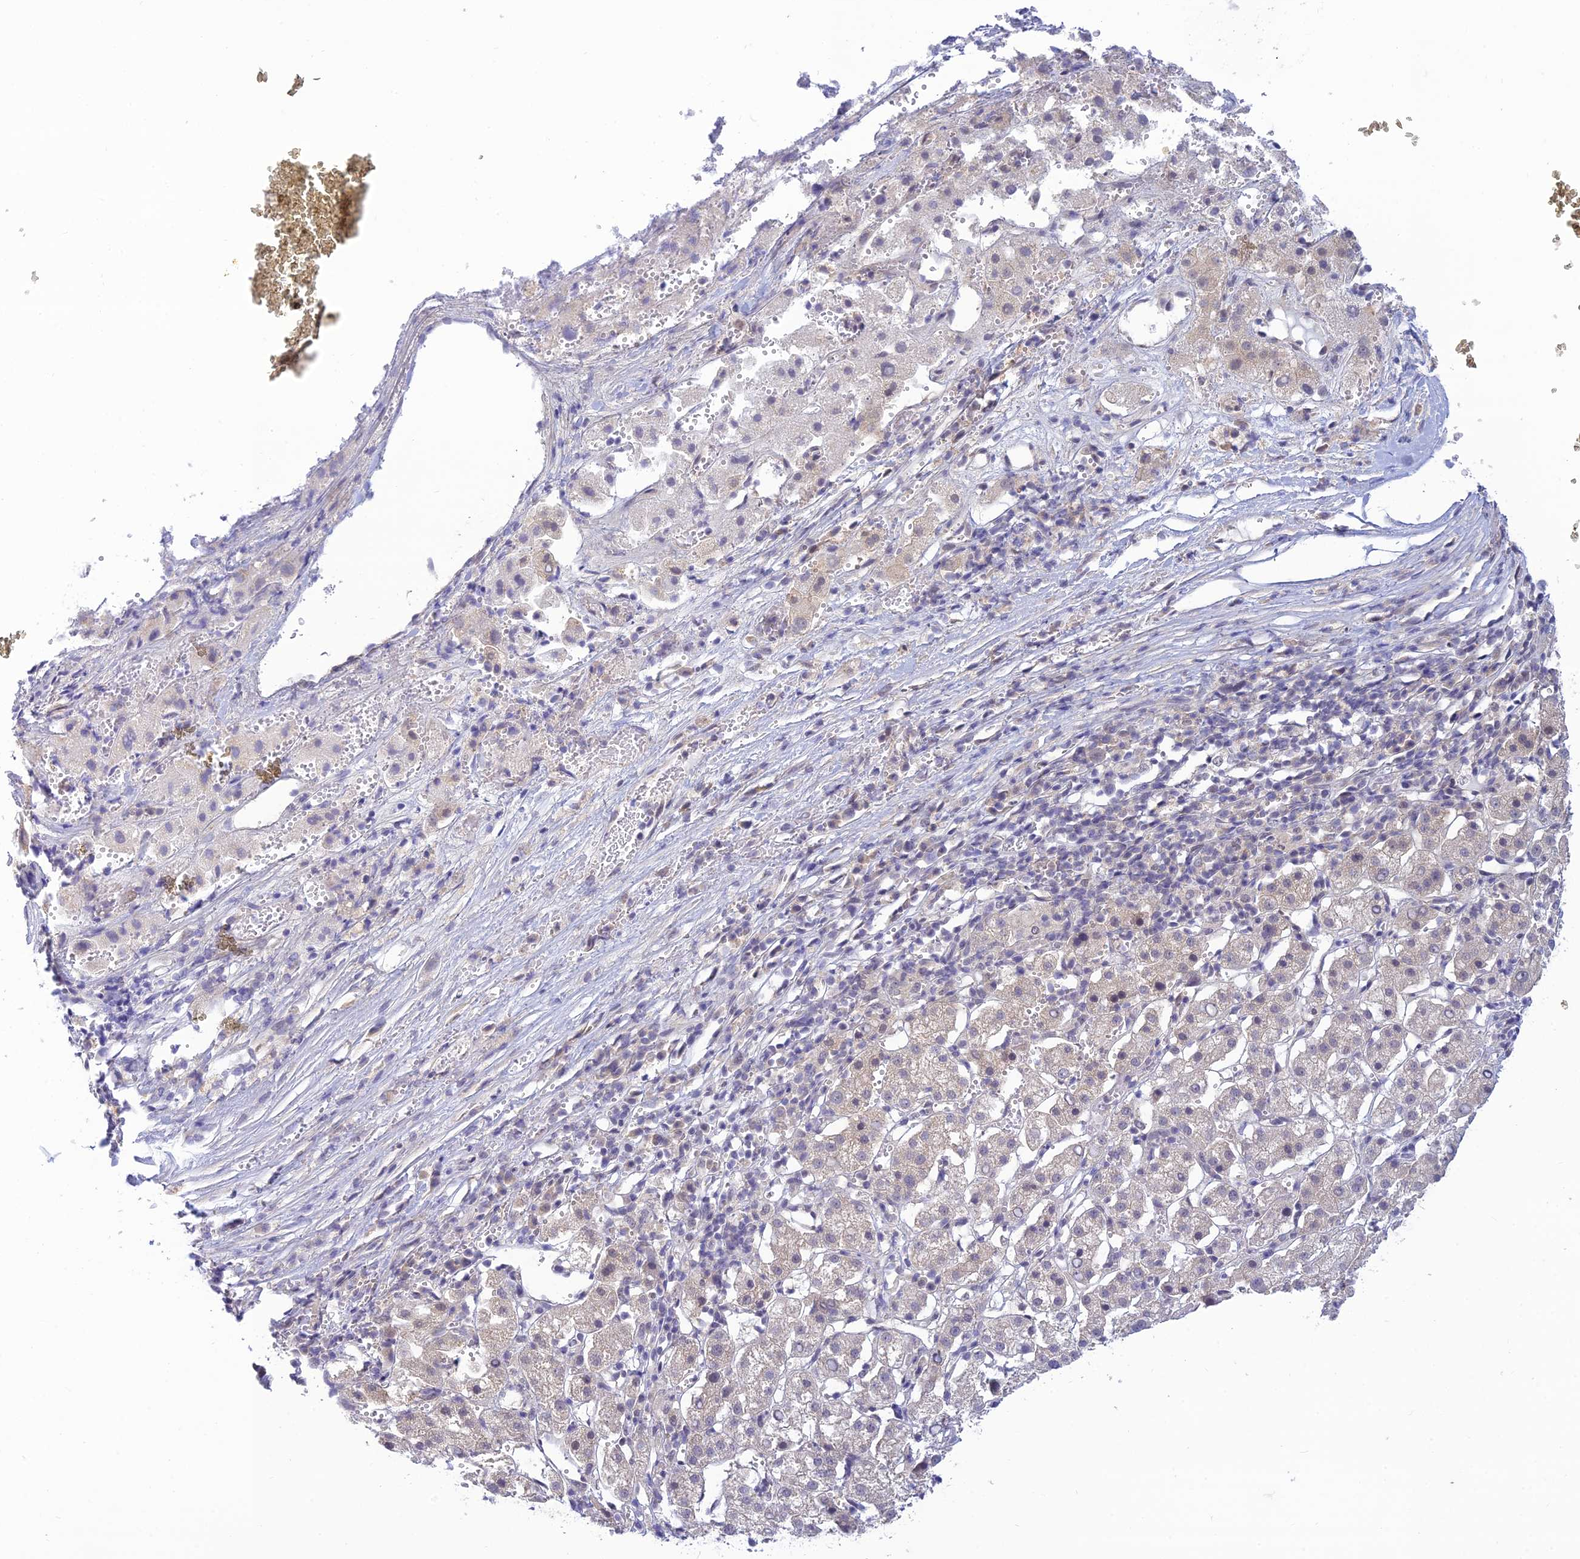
{"staining": {"intensity": "negative", "quantity": "none", "location": "none"}, "tissue": "liver cancer", "cell_type": "Tumor cells", "image_type": "cancer", "snomed": [{"axis": "morphology", "description": "Carcinoma, Hepatocellular, NOS"}, {"axis": "topography", "description": "Liver"}], "caption": "This is a histopathology image of immunohistochemistry staining of hepatocellular carcinoma (liver), which shows no positivity in tumor cells. Brightfield microscopy of immunohistochemistry stained with DAB (3,3'-diaminobenzidine) (brown) and hematoxylin (blue), captured at high magnification.", "gene": "SKIC8", "patient": {"sex": "female", "age": 58}}